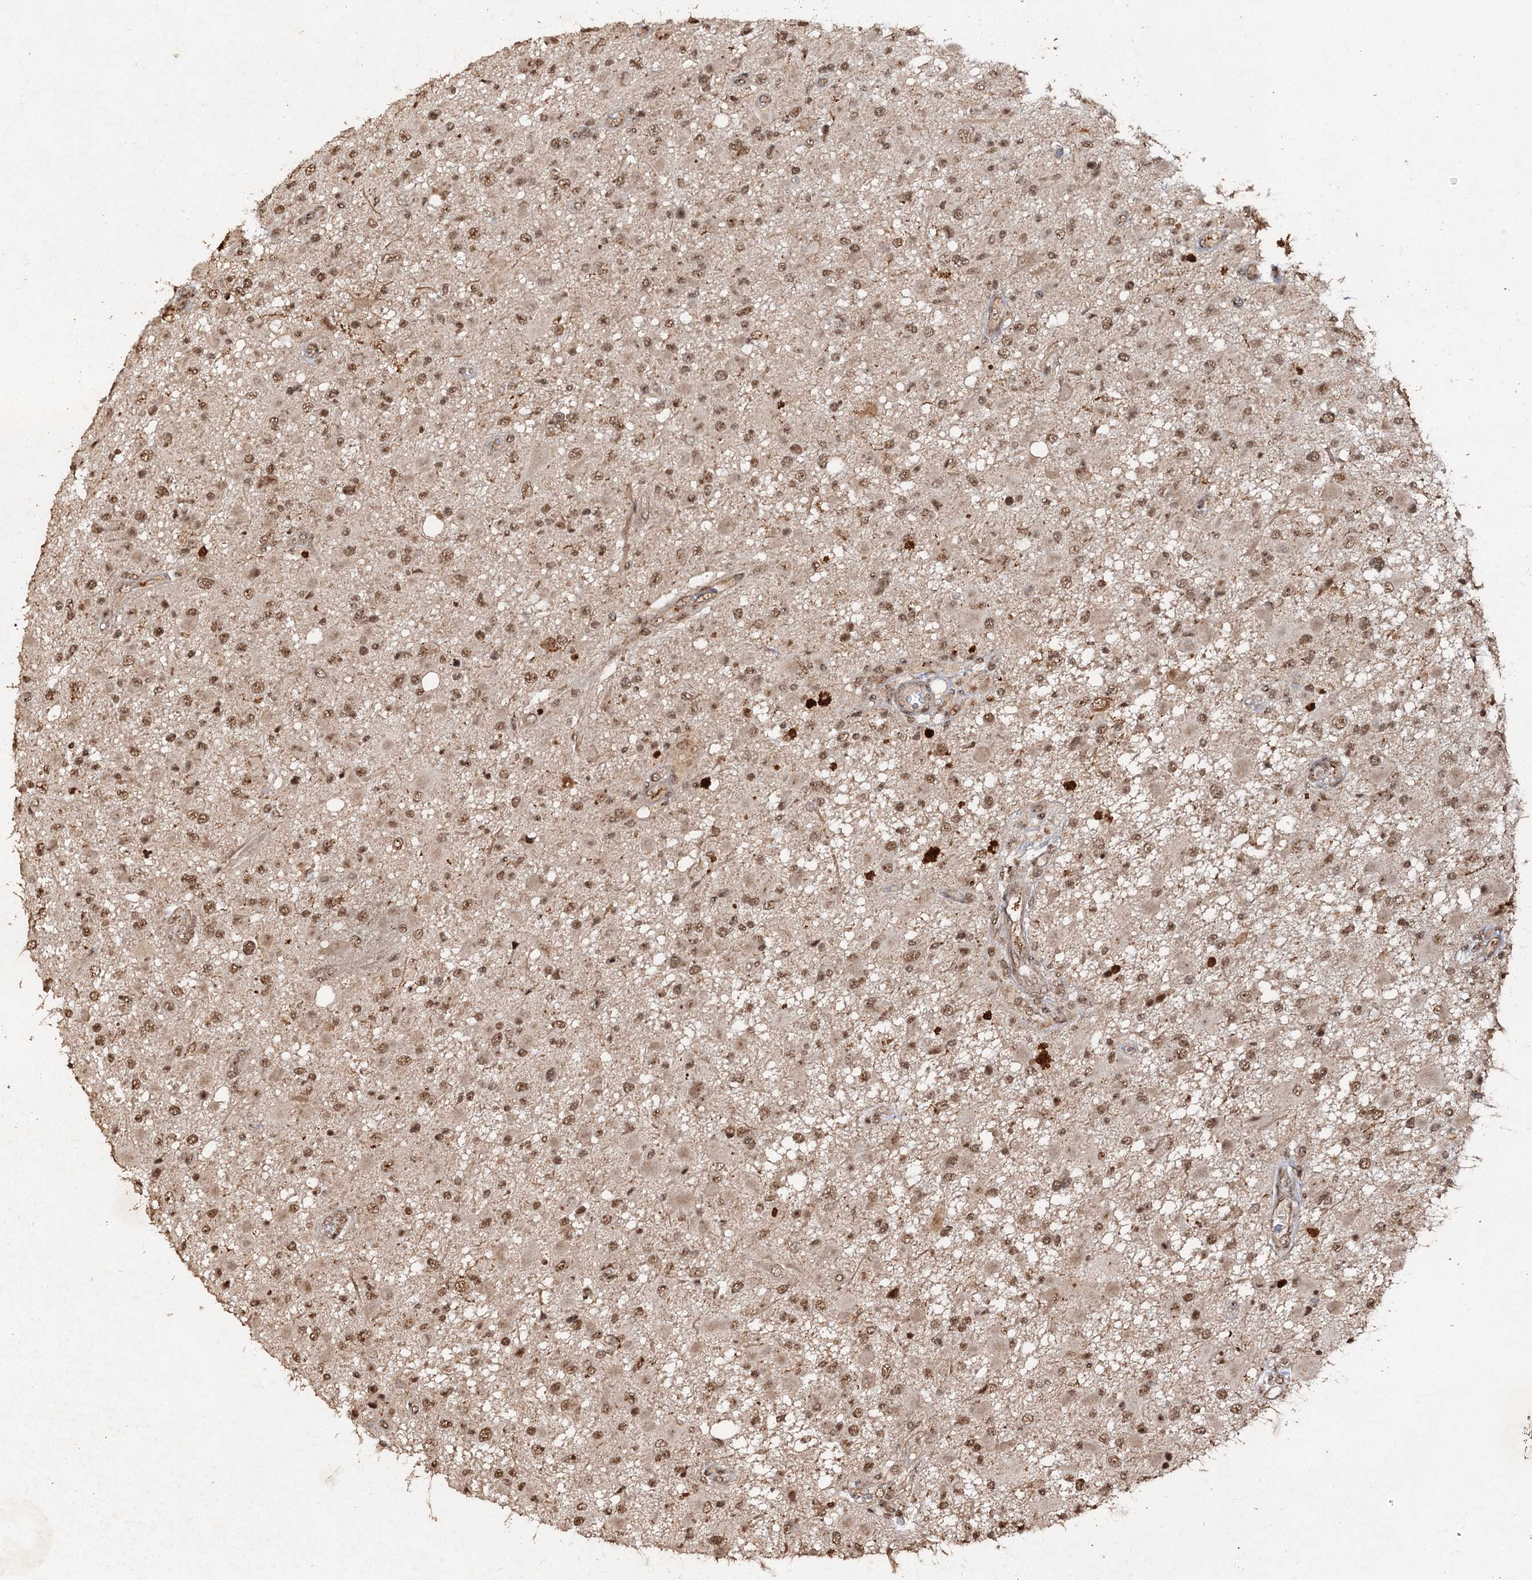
{"staining": {"intensity": "moderate", "quantity": ">75%", "location": "nuclear"}, "tissue": "glioma", "cell_type": "Tumor cells", "image_type": "cancer", "snomed": [{"axis": "morphology", "description": "Glioma, malignant, High grade"}, {"axis": "topography", "description": "Brain"}], "caption": "A histopathology image of human malignant glioma (high-grade) stained for a protein demonstrates moderate nuclear brown staining in tumor cells.", "gene": "REP15", "patient": {"sex": "male", "age": 53}}